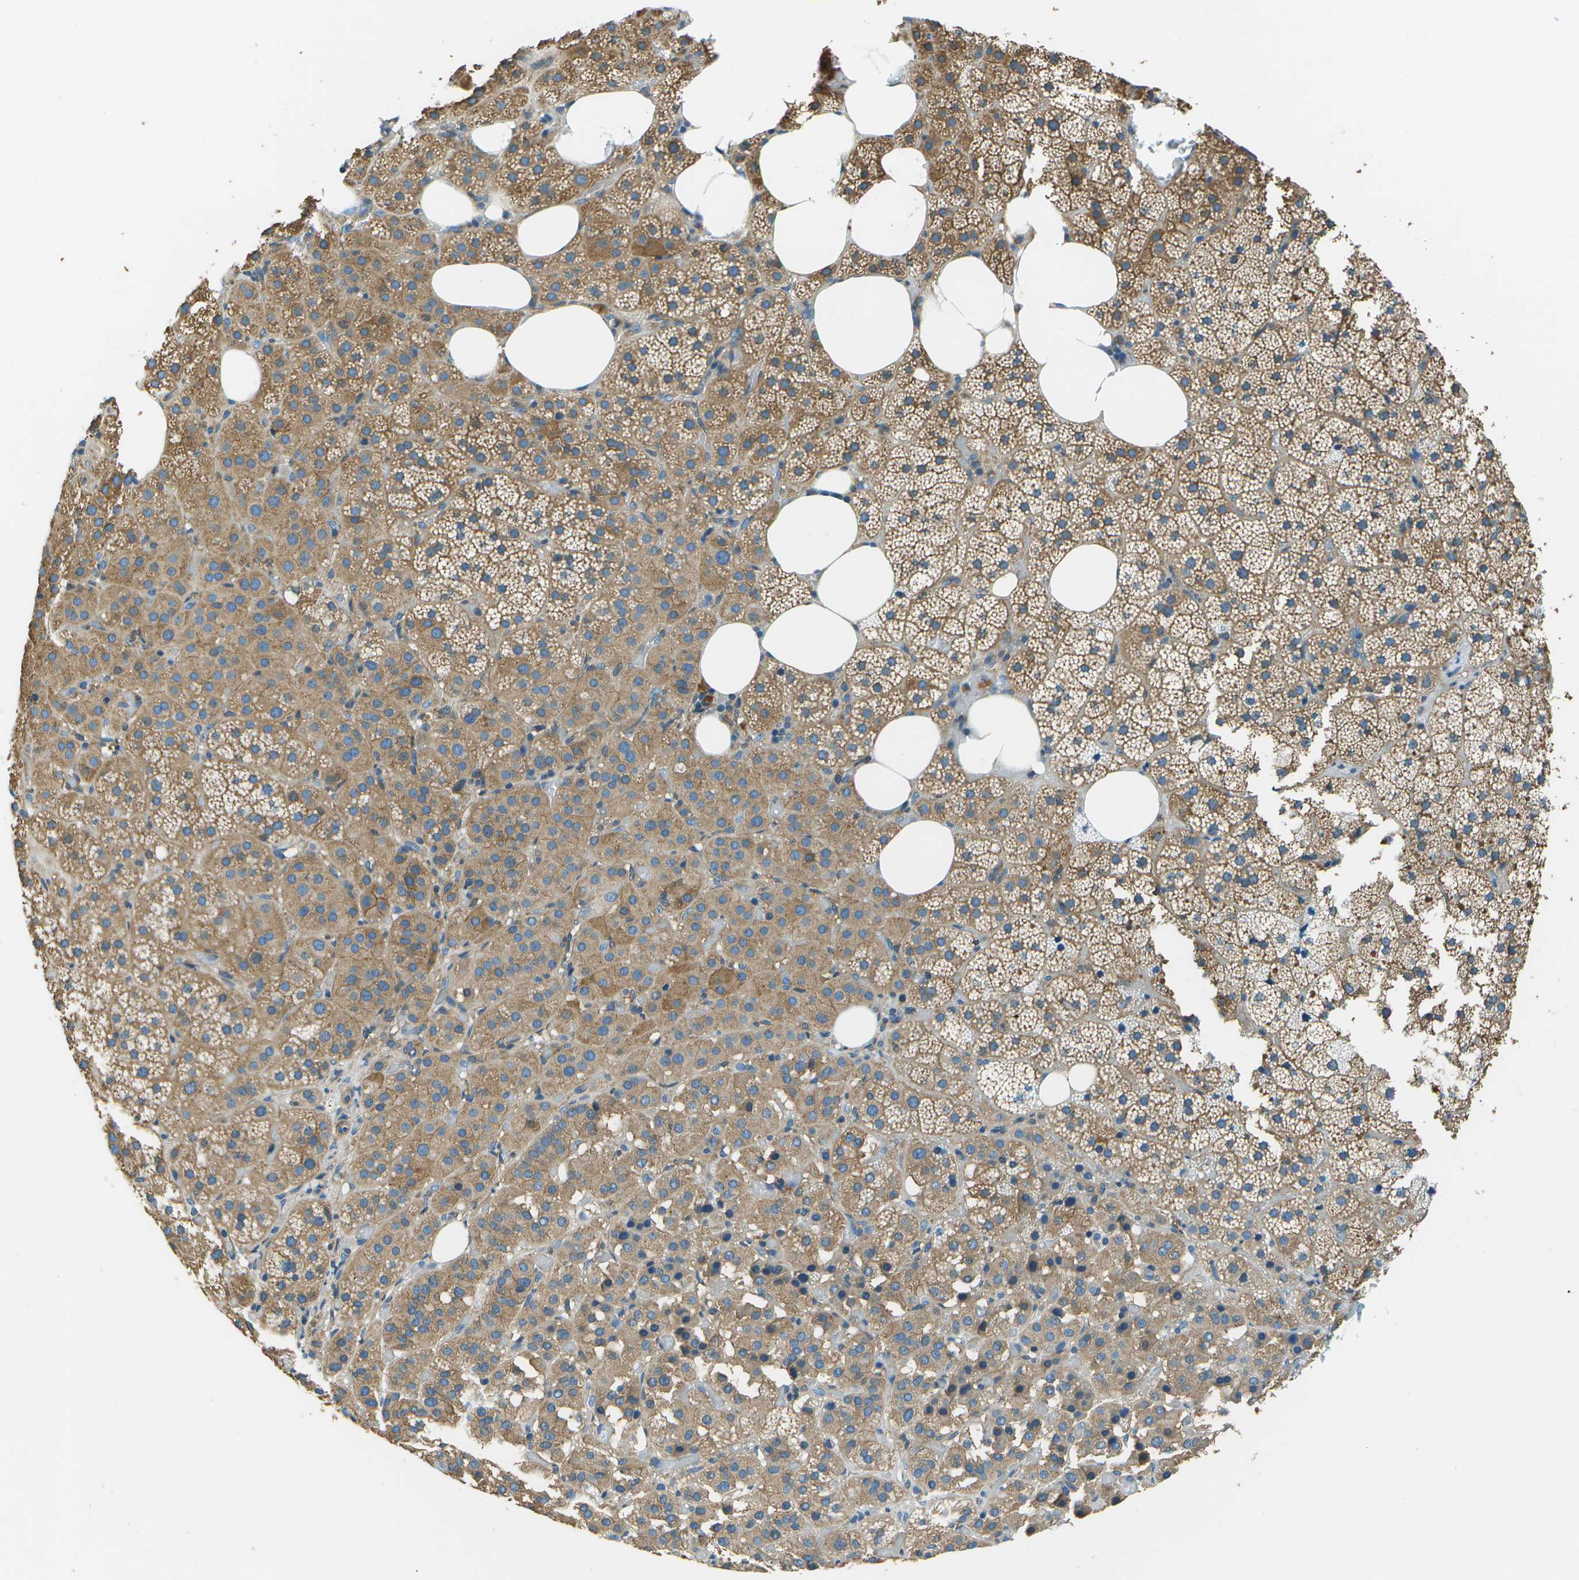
{"staining": {"intensity": "moderate", "quantity": ">75%", "location": "cytoplasmic/membranous"}, "tissue": "adrenal gland", "cell_type": "Glandular cells", "image_type": "normal", "snomed": [{"axis": "morphology", "description": "Normal tissue, NOS"}, {"axis": "topography", "description": "Adrenal gland"}], "caption": "Immunohistochemical staining of normal adrenal gland displays medium levels of moderate cytoplasmic/membranous expression in about >75% of glandular cells. The protein is stained brown, and the nuclei are stained in blue (DAB IHC with brightfield microscopy, high magnification).", "gene": "TMEM51", "patient": {"sex": "female", "age": 59}}